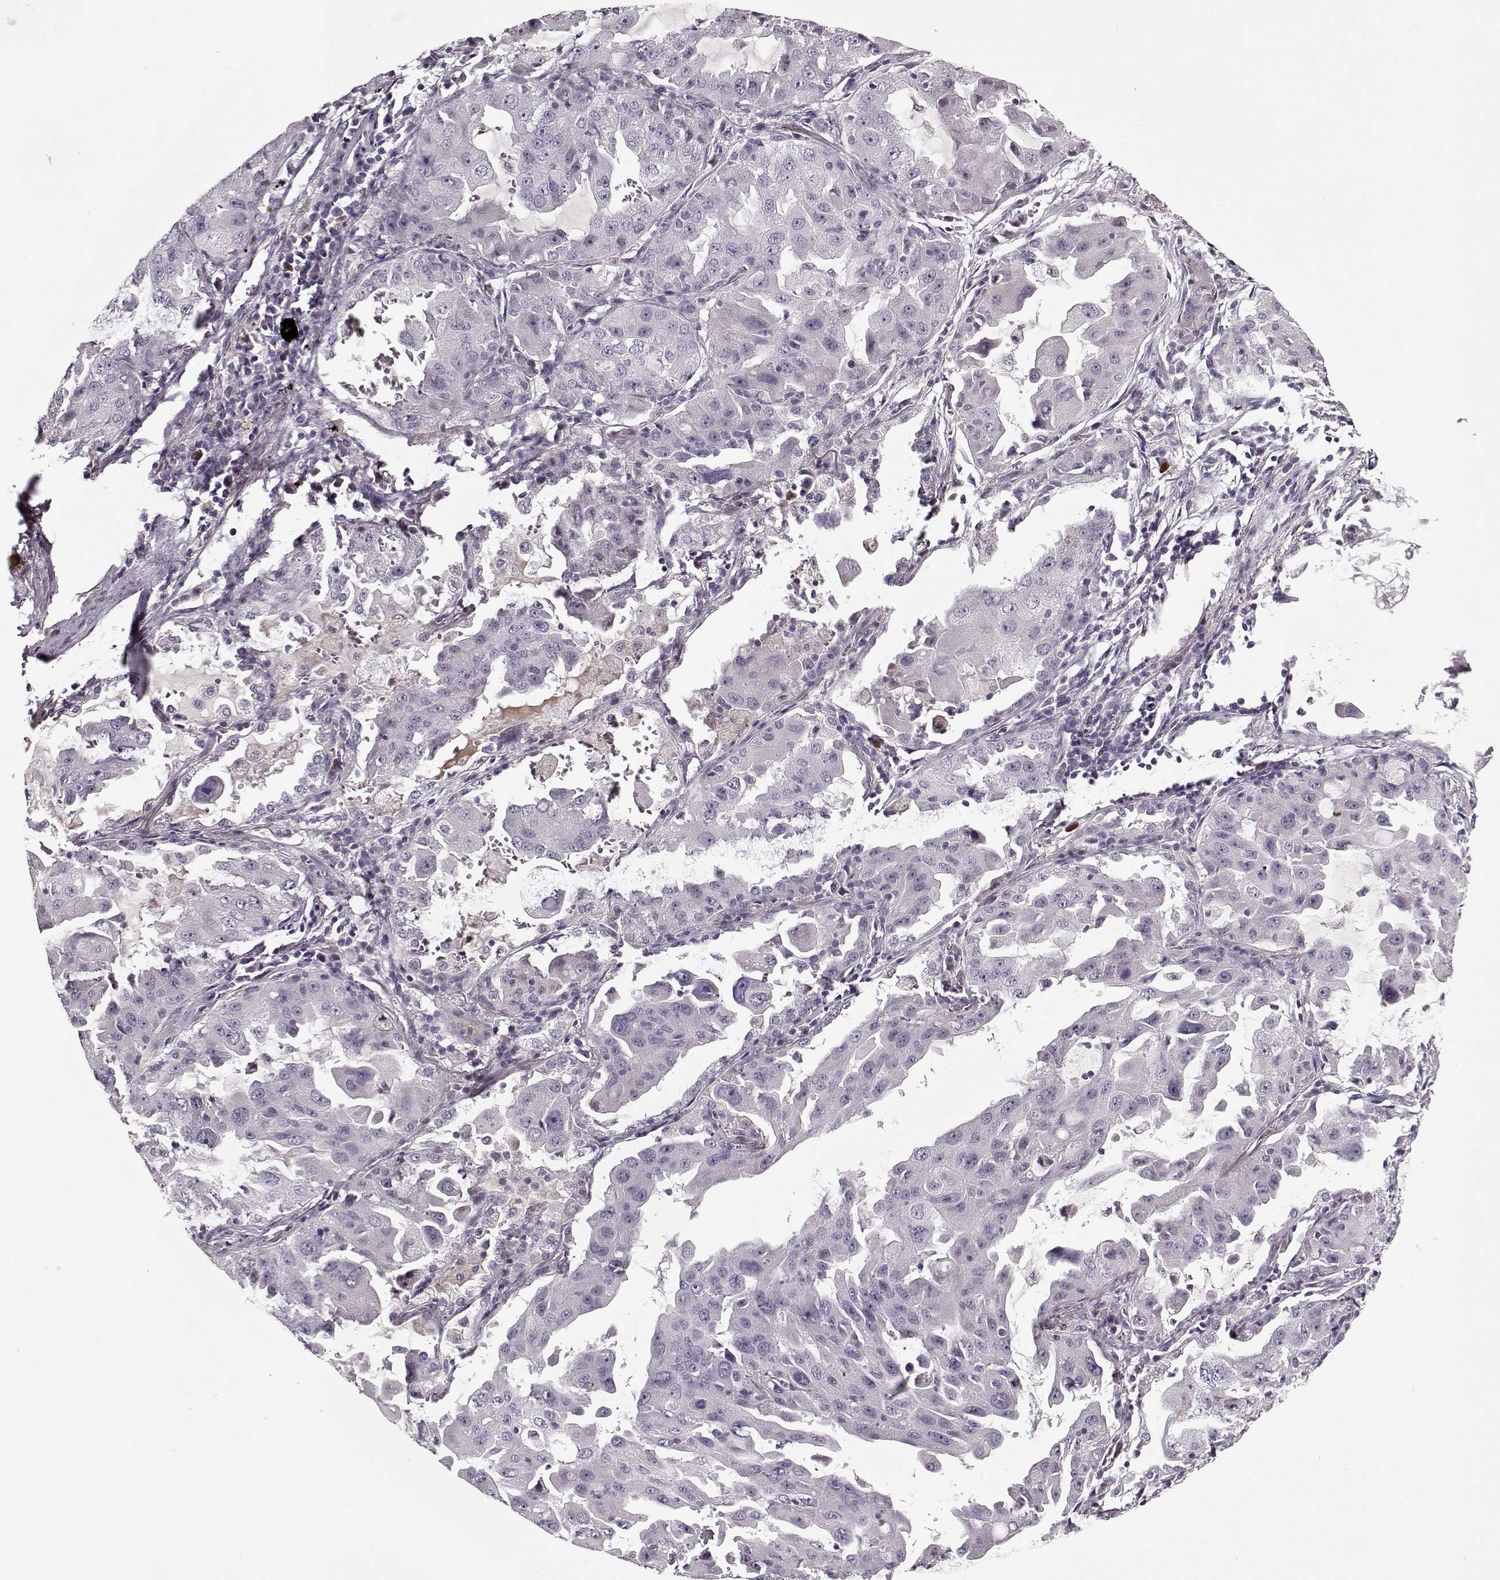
{"staining": {"intensity": "negative", "quantity": "none", "location": "none"}, "tissue": "lung cancer", "cell_type": "Tumor cells", "image_type": "cancer", "snomed": [{"axis": "morphology", "description": "Adenocarcinoma, NOS"}, {"axis": "topography", "description": "Lung"}], "caption": "High magnification brightfield microscopy of lung cancer (adenocarcinoma) stained with DAB (brown) and counterstained with hematoxylin (blue): tumor cells show no significant staining.", "gene": "KRT9", "patient": {"sex": "female", "age": 61}}